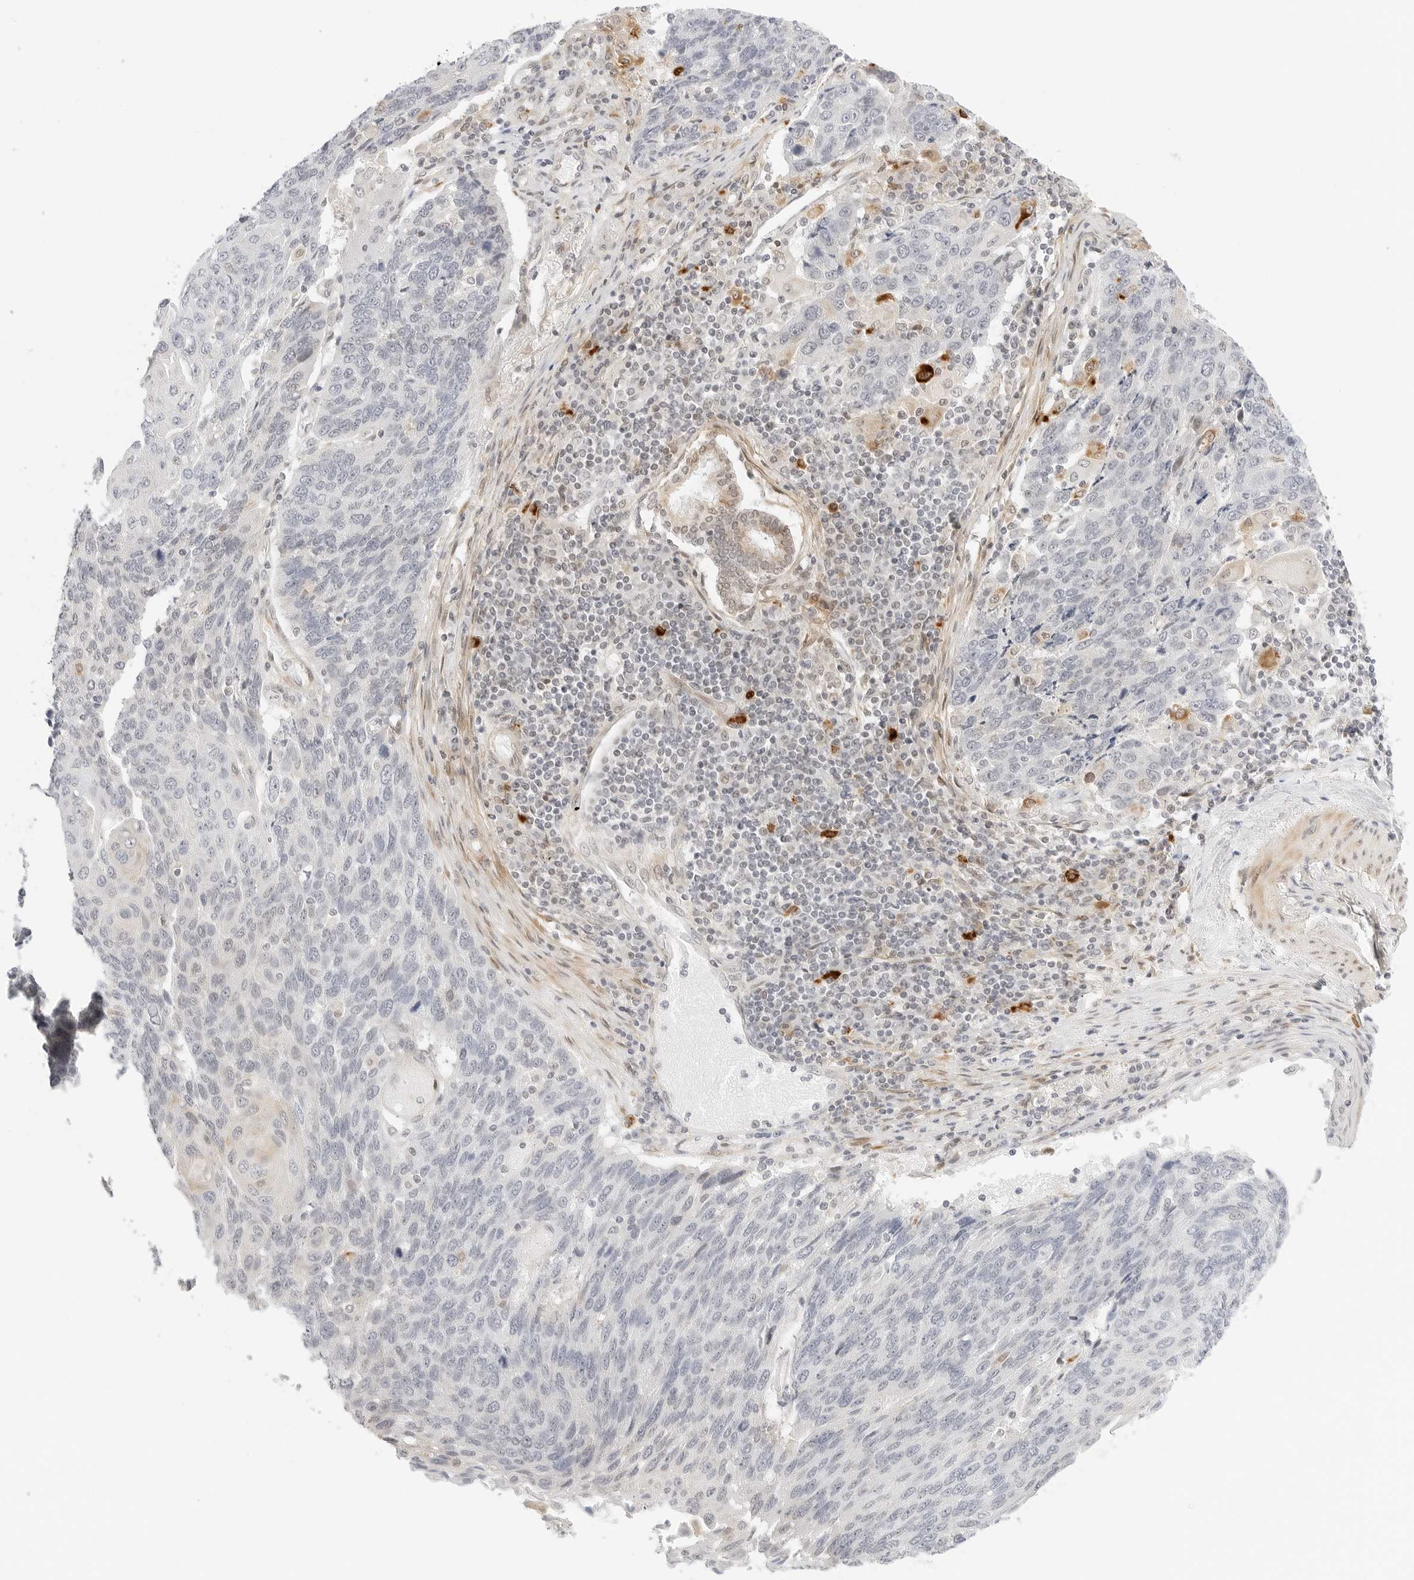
{"staining": {"intensity": "negative", "quantity": "none", "location": "none"}, "tissue": "lung cancer", "cell_type": "Tumor cells", "image_type": "cancer", "snomed": [{"axis": "morphology", "description": "Squamous cell carcinoma, NOS"}, {"axis": "topography", "description": "Lung"}], "caption": "There is no significant staining in tumor cells of lung squamous cell carcinoma. (DAB immunohistochemistry, high magnification).", "gene": "TEKT2", "patient": {"sex": "male", "age": 66}}